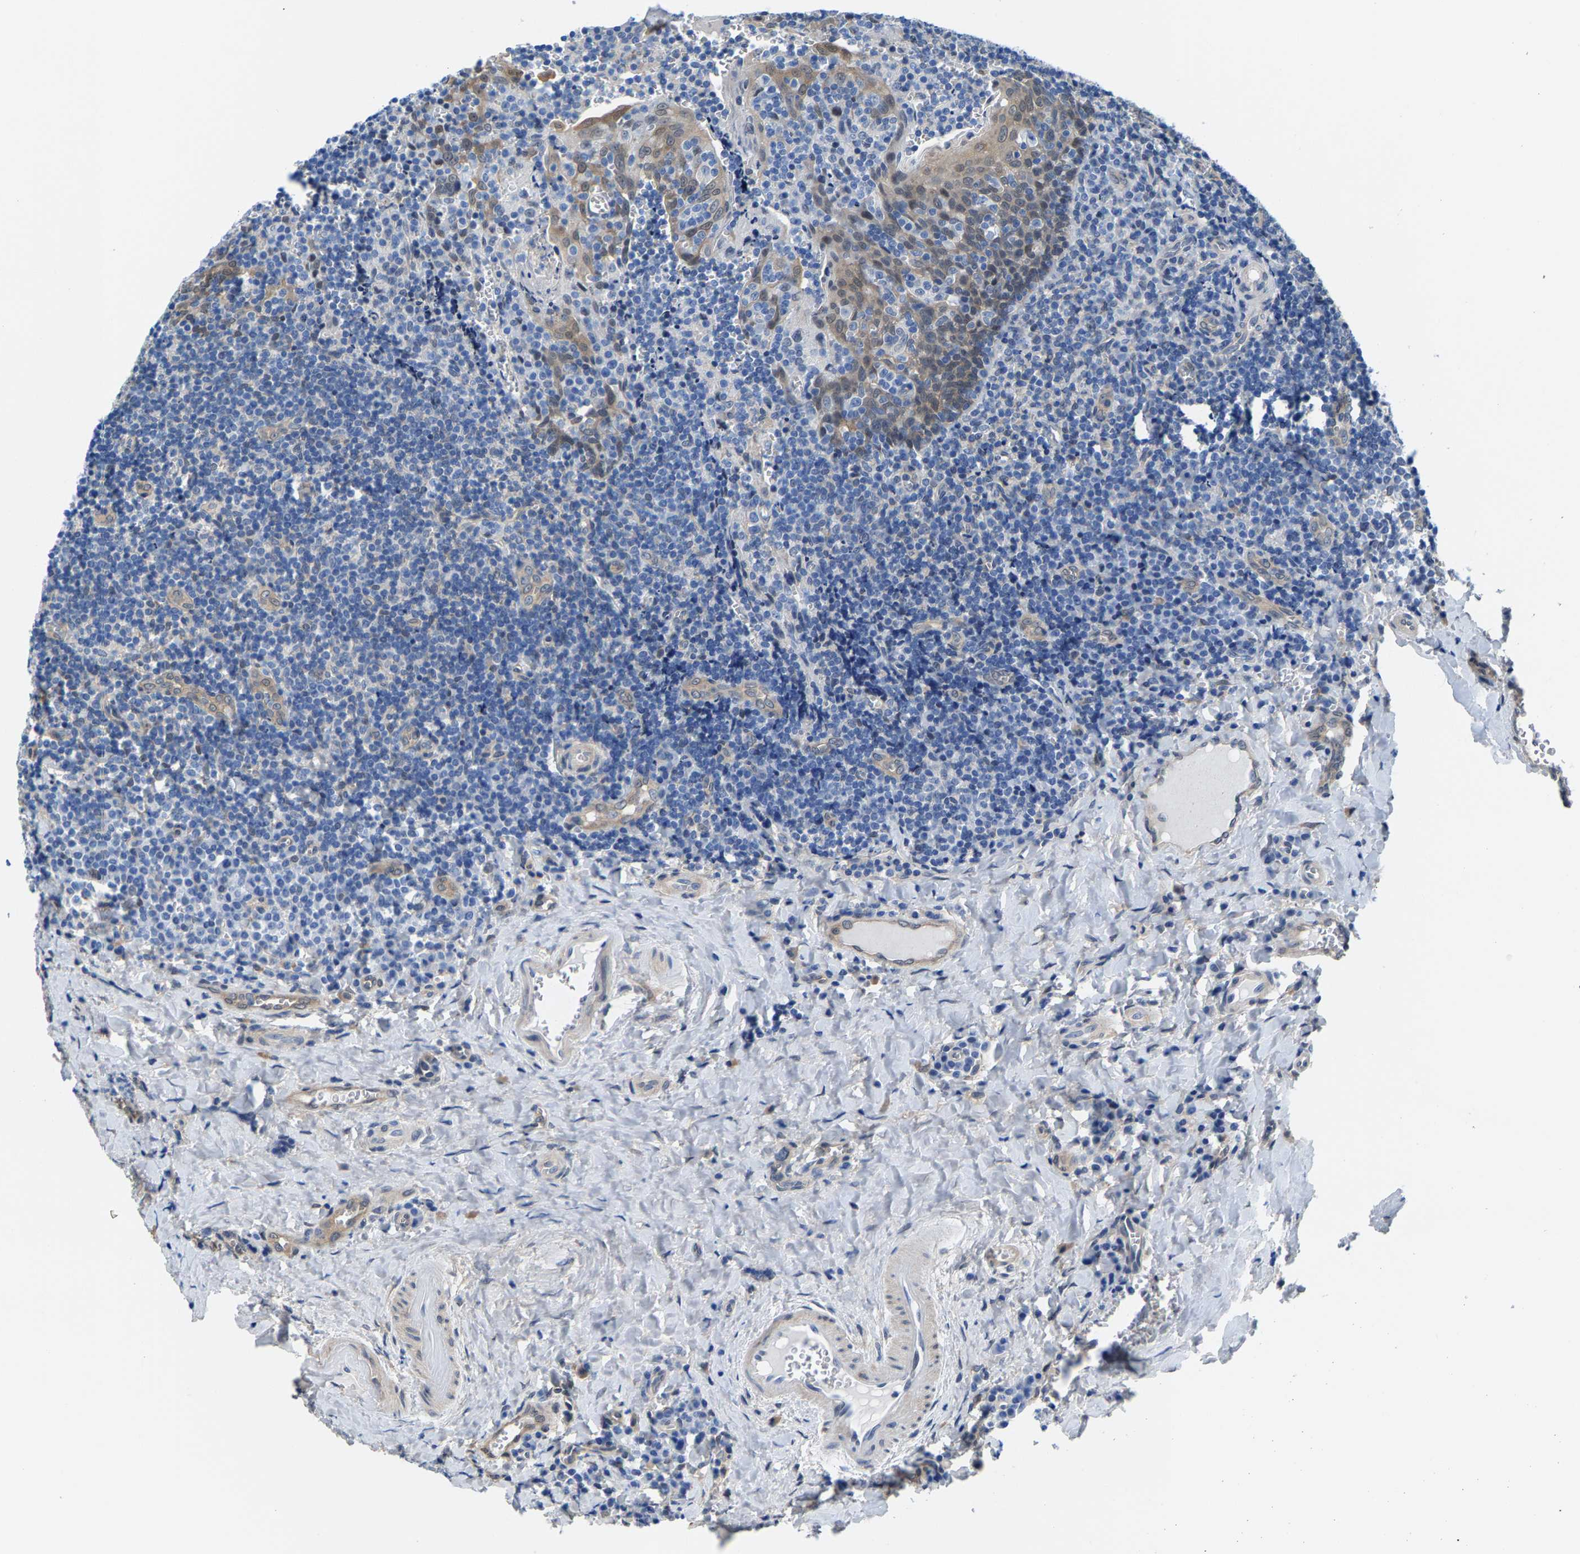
{"staining": {"intensity": "negative", "quantity": "none", "location": "none"}, "tissue": "tonsil", "cell_type": "Germinal center cells", "image_type": "normal", "snomed": [{"axis": "morphology", "description": "Normal tissue, NOS"}, {"axis": "morphology", "description": "Inflammation, NOS"}, {"axis": "topography", "description": "Tonsil"}], "caption": "High power microscopy micrograph of an IHC photomicrograph of normal tonsil, revealing no significant staining in germinal center cells.", "gene": "SSH3", "patient": {"sex": "female", "age": 31}}